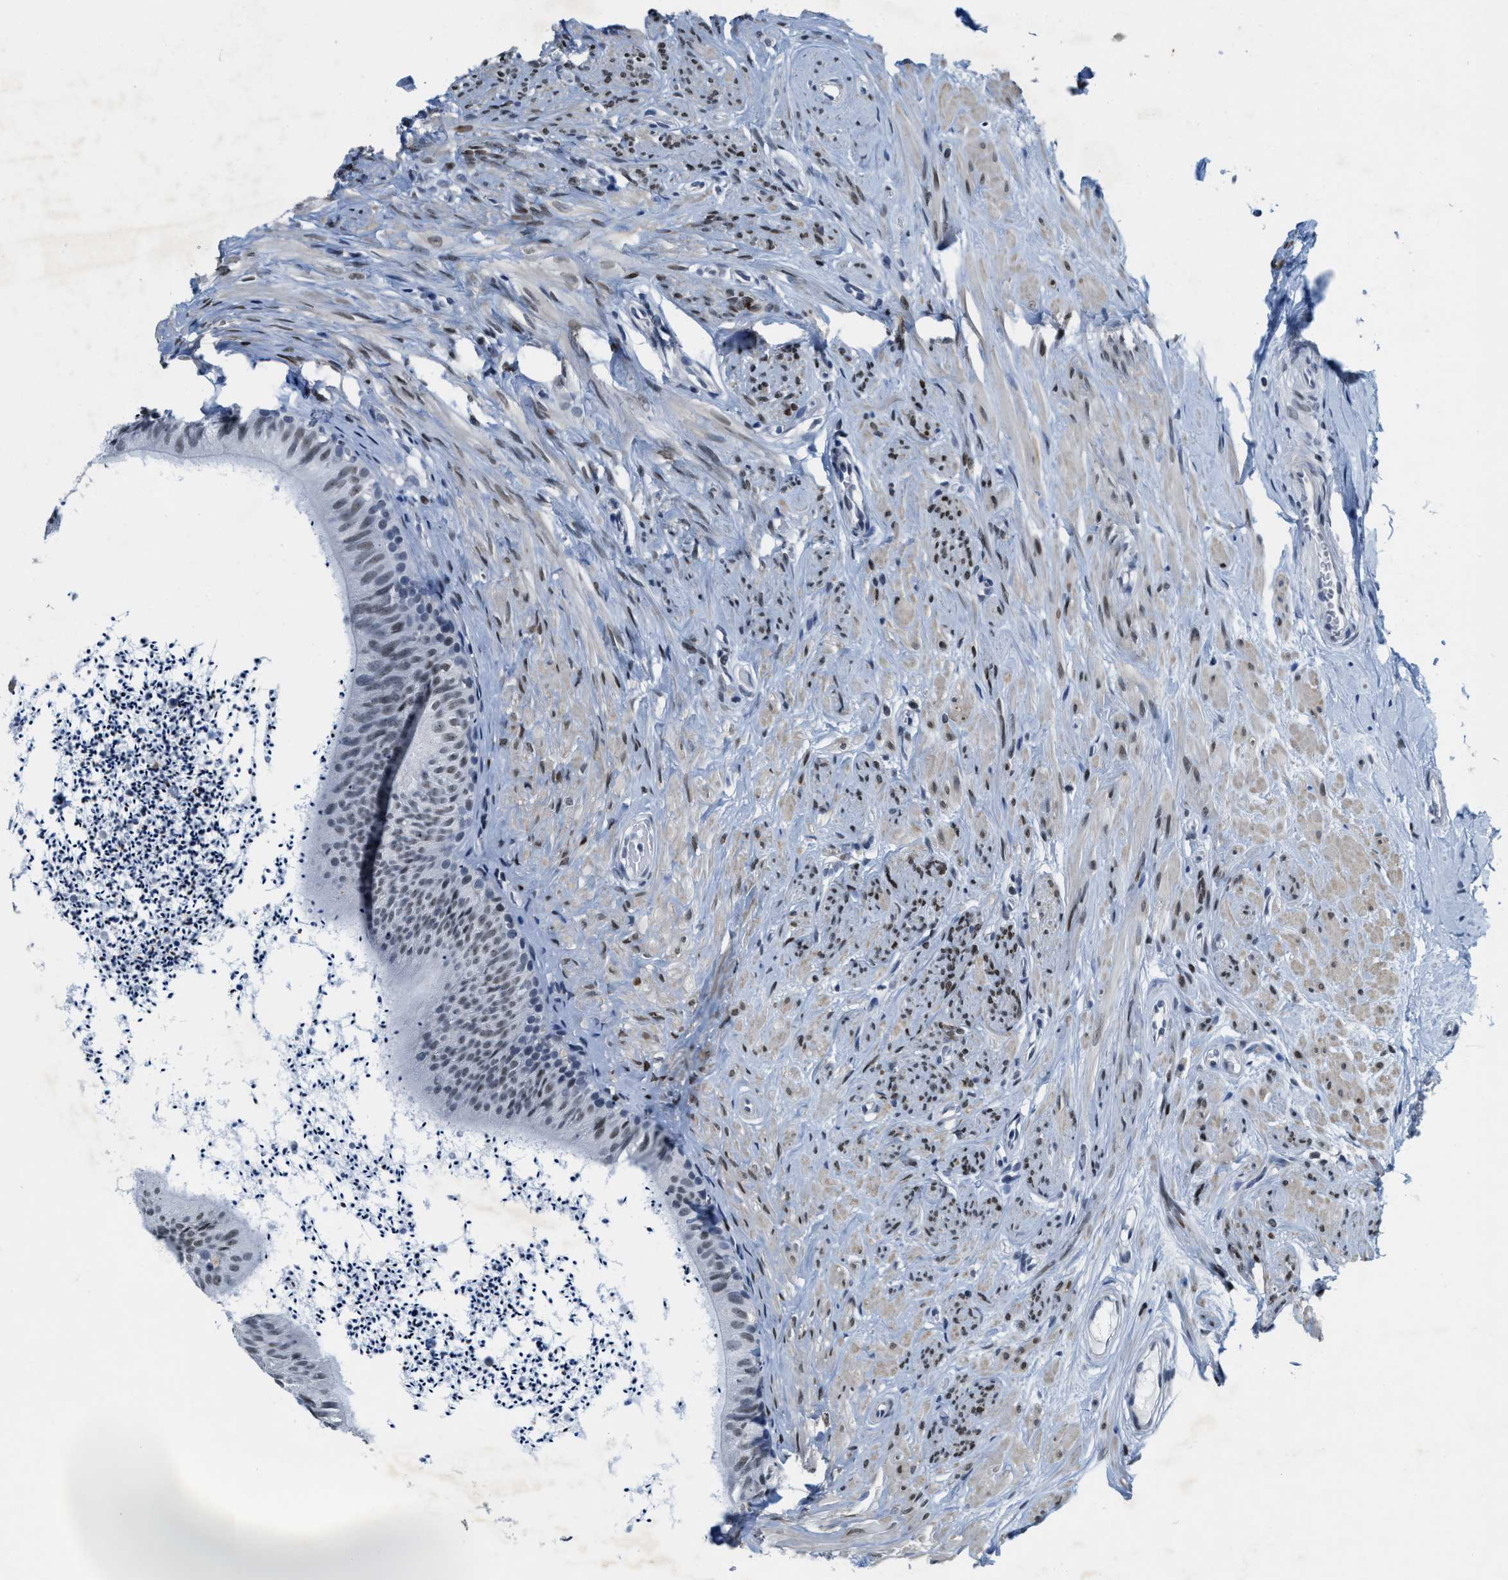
{"staining": {"intensity": "weak", "quantity": "25%-75%", "location": "nuclear"}, "tissue": "epididymis", "cell_type": "Glandular cells", "image_type": "normal", "snomed": [{"axis": "morphology", "description": "Normal tissue, NOS"}, {"axis": "topography", "description": "Epididymis"}], "caption": "Epididymis stained with DAB (3,3'-diaminobenzidine) immunohistochemistry (IHC) demonstrates low levels of weak nuclear expression in about 25%-75% of glandular cells. The protein is stained brown, and the nuclei are stained in blue (DAB IHC with brightfield microscopy, high magnification).", "gene": "SETD1B", "patient": {"sex": "male", "age": 56}}